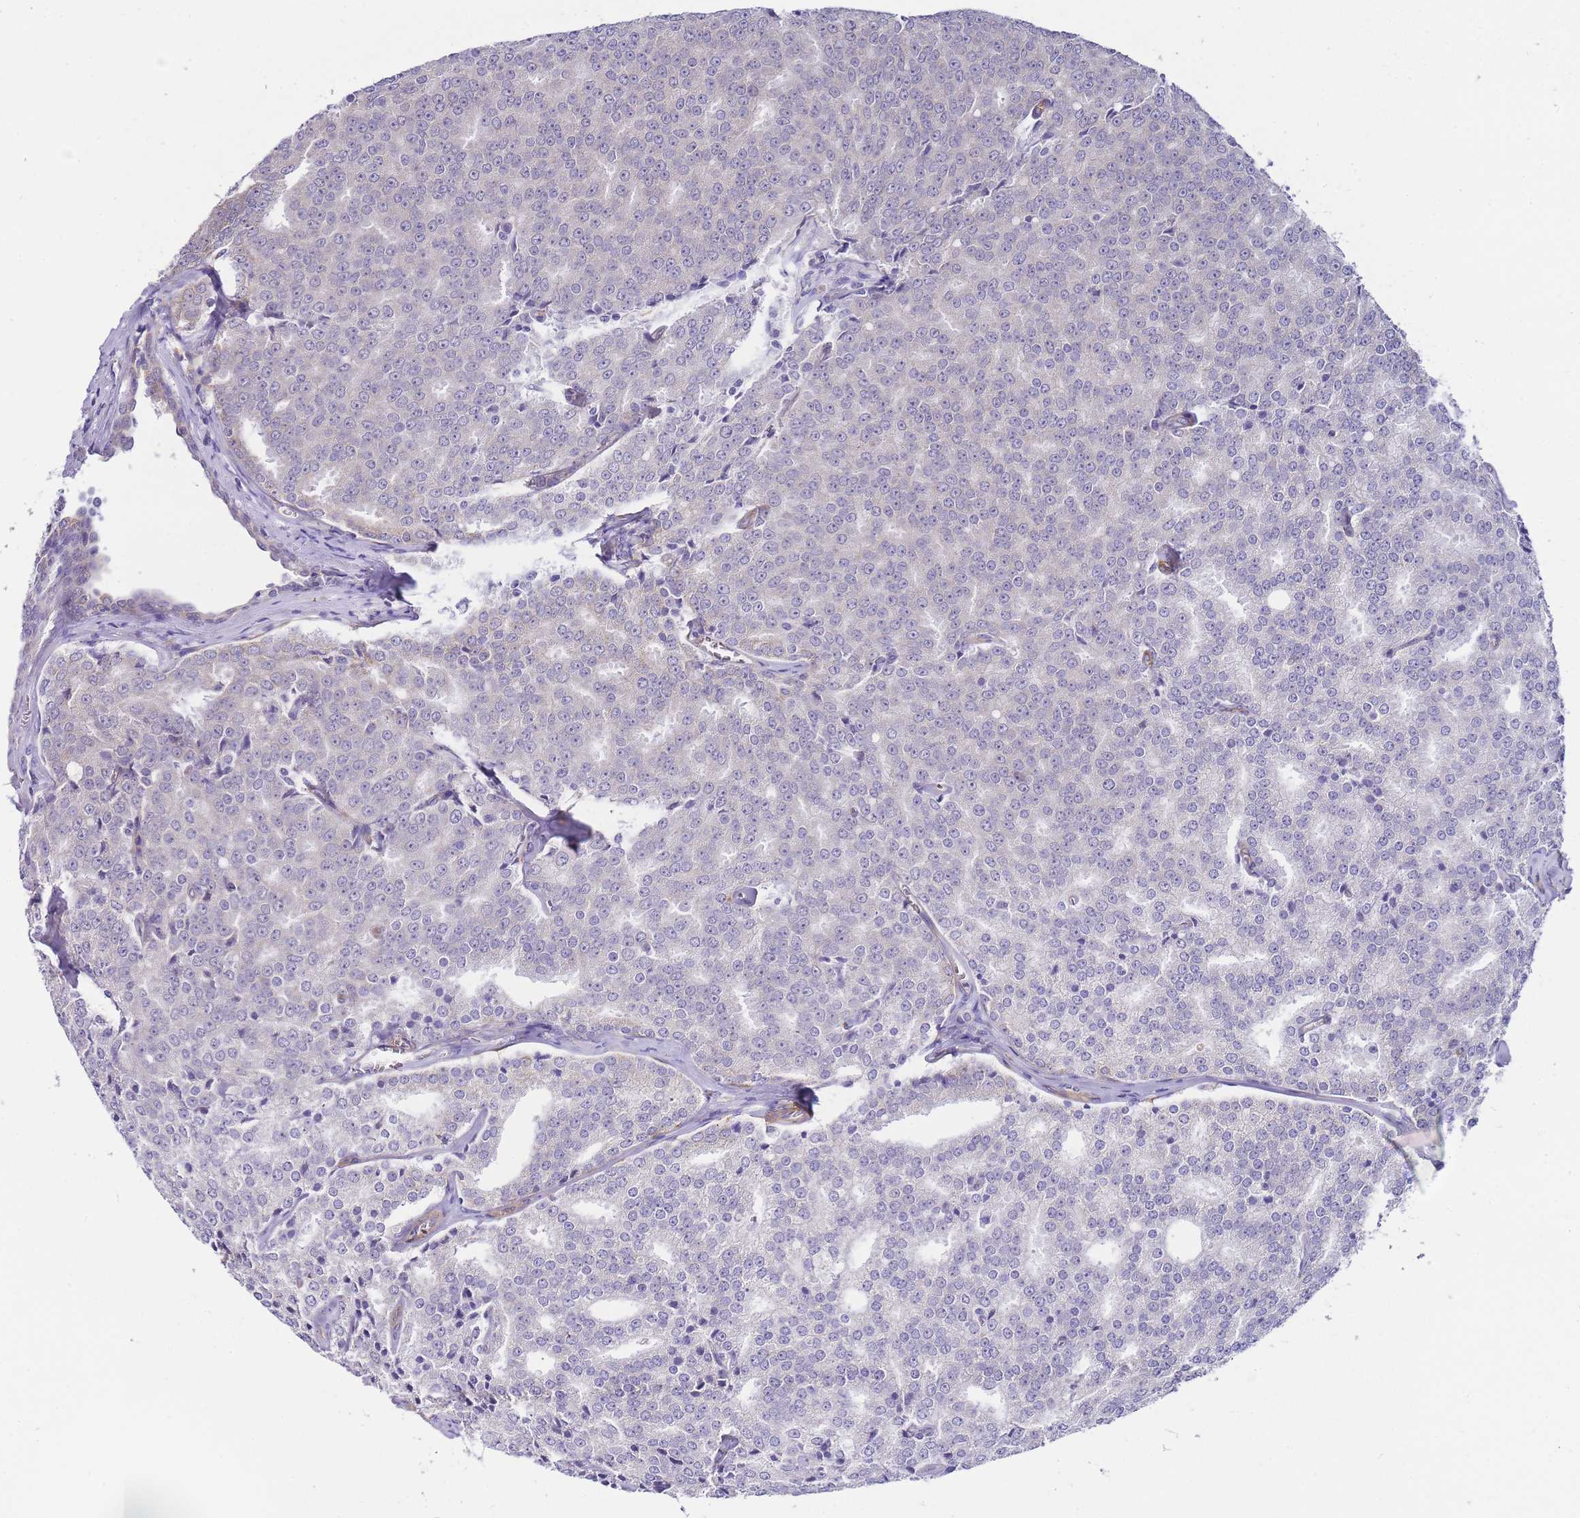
{"staining": {"intensity": "negative", "quantity": "none", "location": "none"}, "tissue": "prostate cancer", "cell_type": "Tumor cells", "image_type": "cancer", "snomed": [{"axis": "morphology", "description": "Adenocarcinoma, Low grade"}, {"axis": "topography", "description": "Prostate"}], "caption": "Tumor cells show no significant protein staining in prostate cancer.", "gene": "PDCD7", "patient": {"sex": "male", "age": 60}}